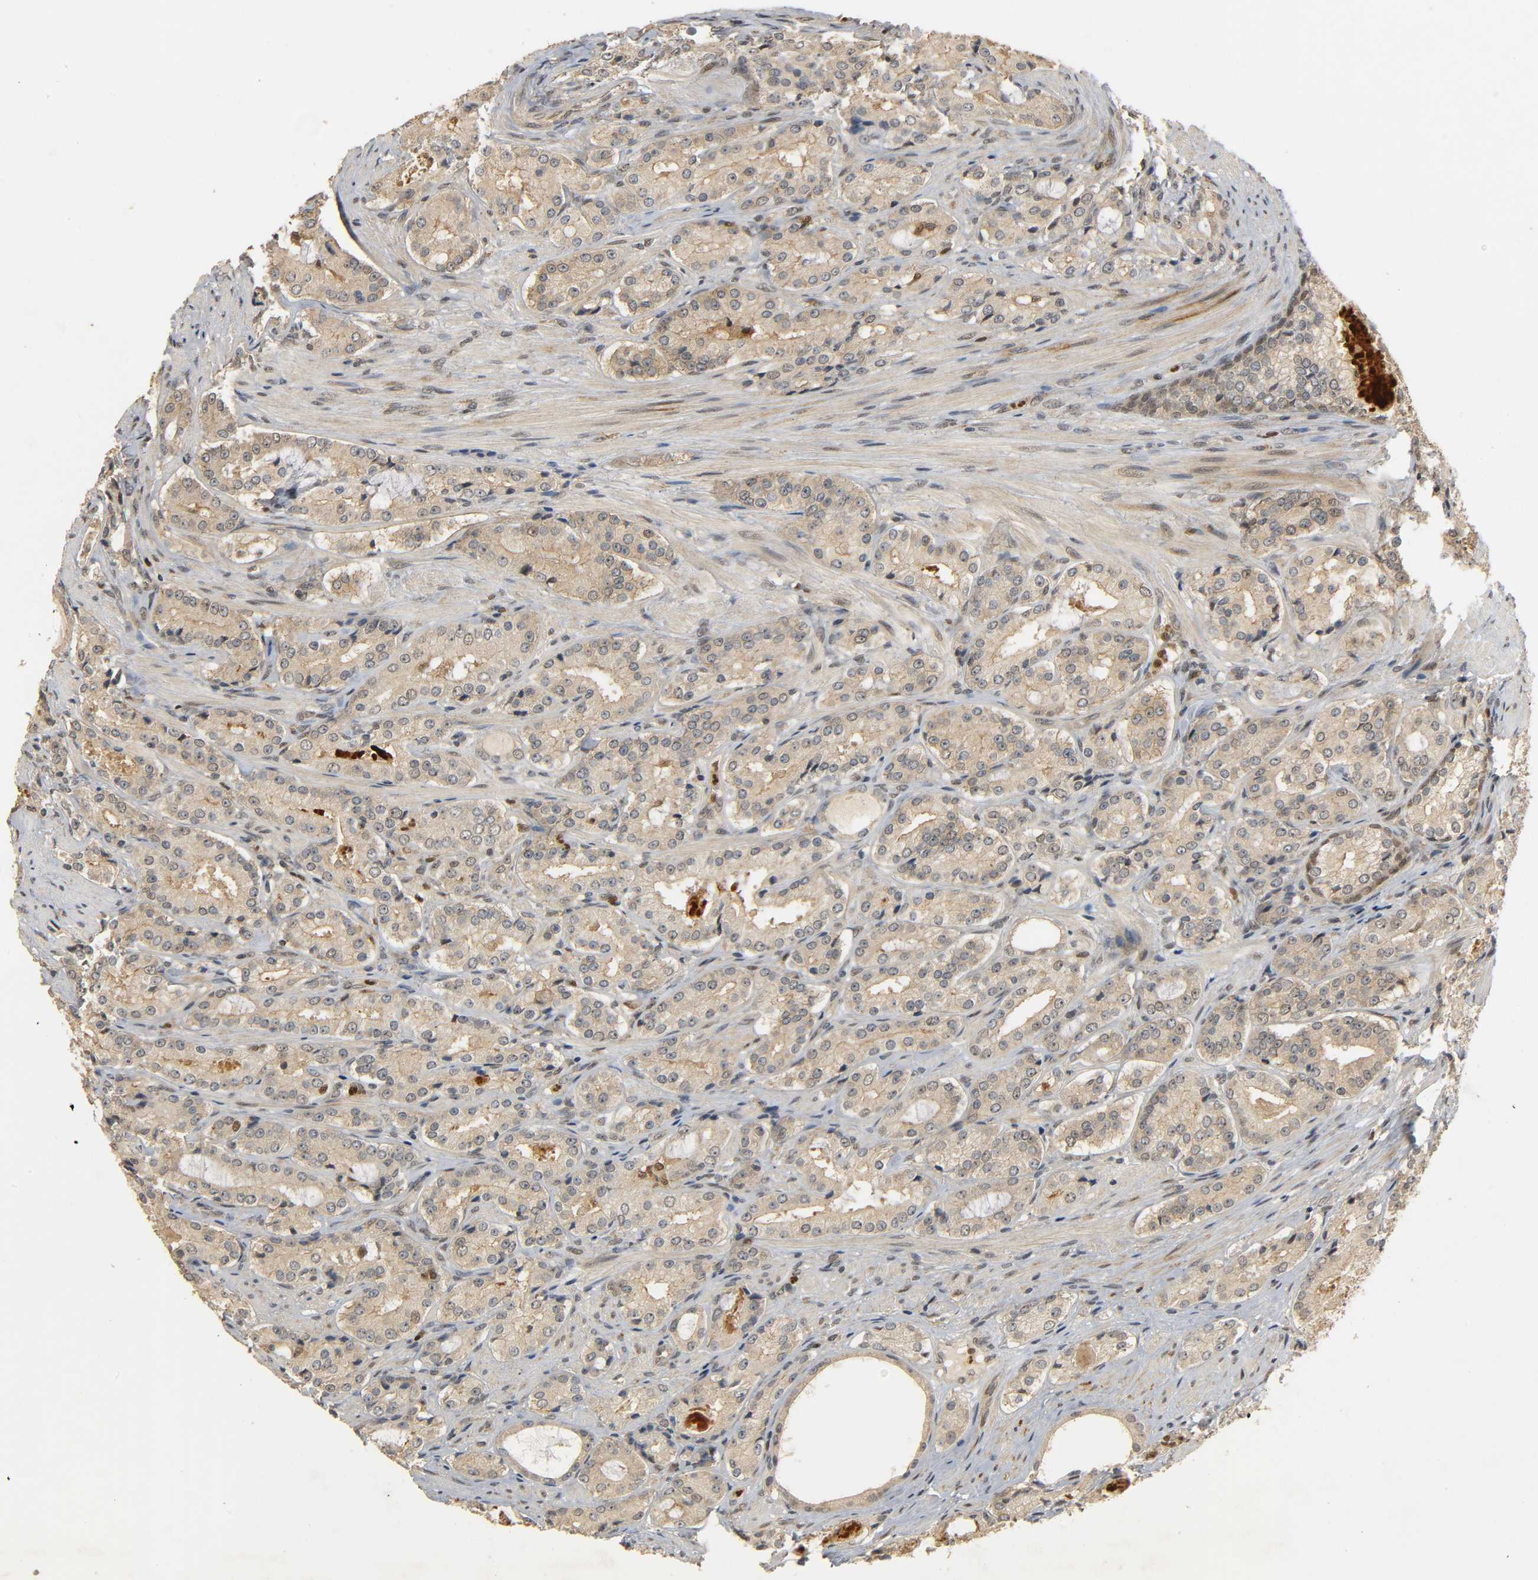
{"staining": {"intensity": "weak", "quantity": ">75%", "location": "cytoplasmic/membranous"}, "tissue": "prostate cancer", "cell_type": "Tumor cells", "image_type": "cancer", "snomed": [{"axis": "morphology", "description": "Adenocarcinoma, High grade"}, {"axis": "topography", "description": "Prostate"}], "caption": "Immunohistochemical staining of prostate cancer shows weak cytoplasmic/membranous protein positivity in approximately >75% of tumor cells.", "gene": "ZFPM2", "patient": {"sex": "male", "age": 72}}